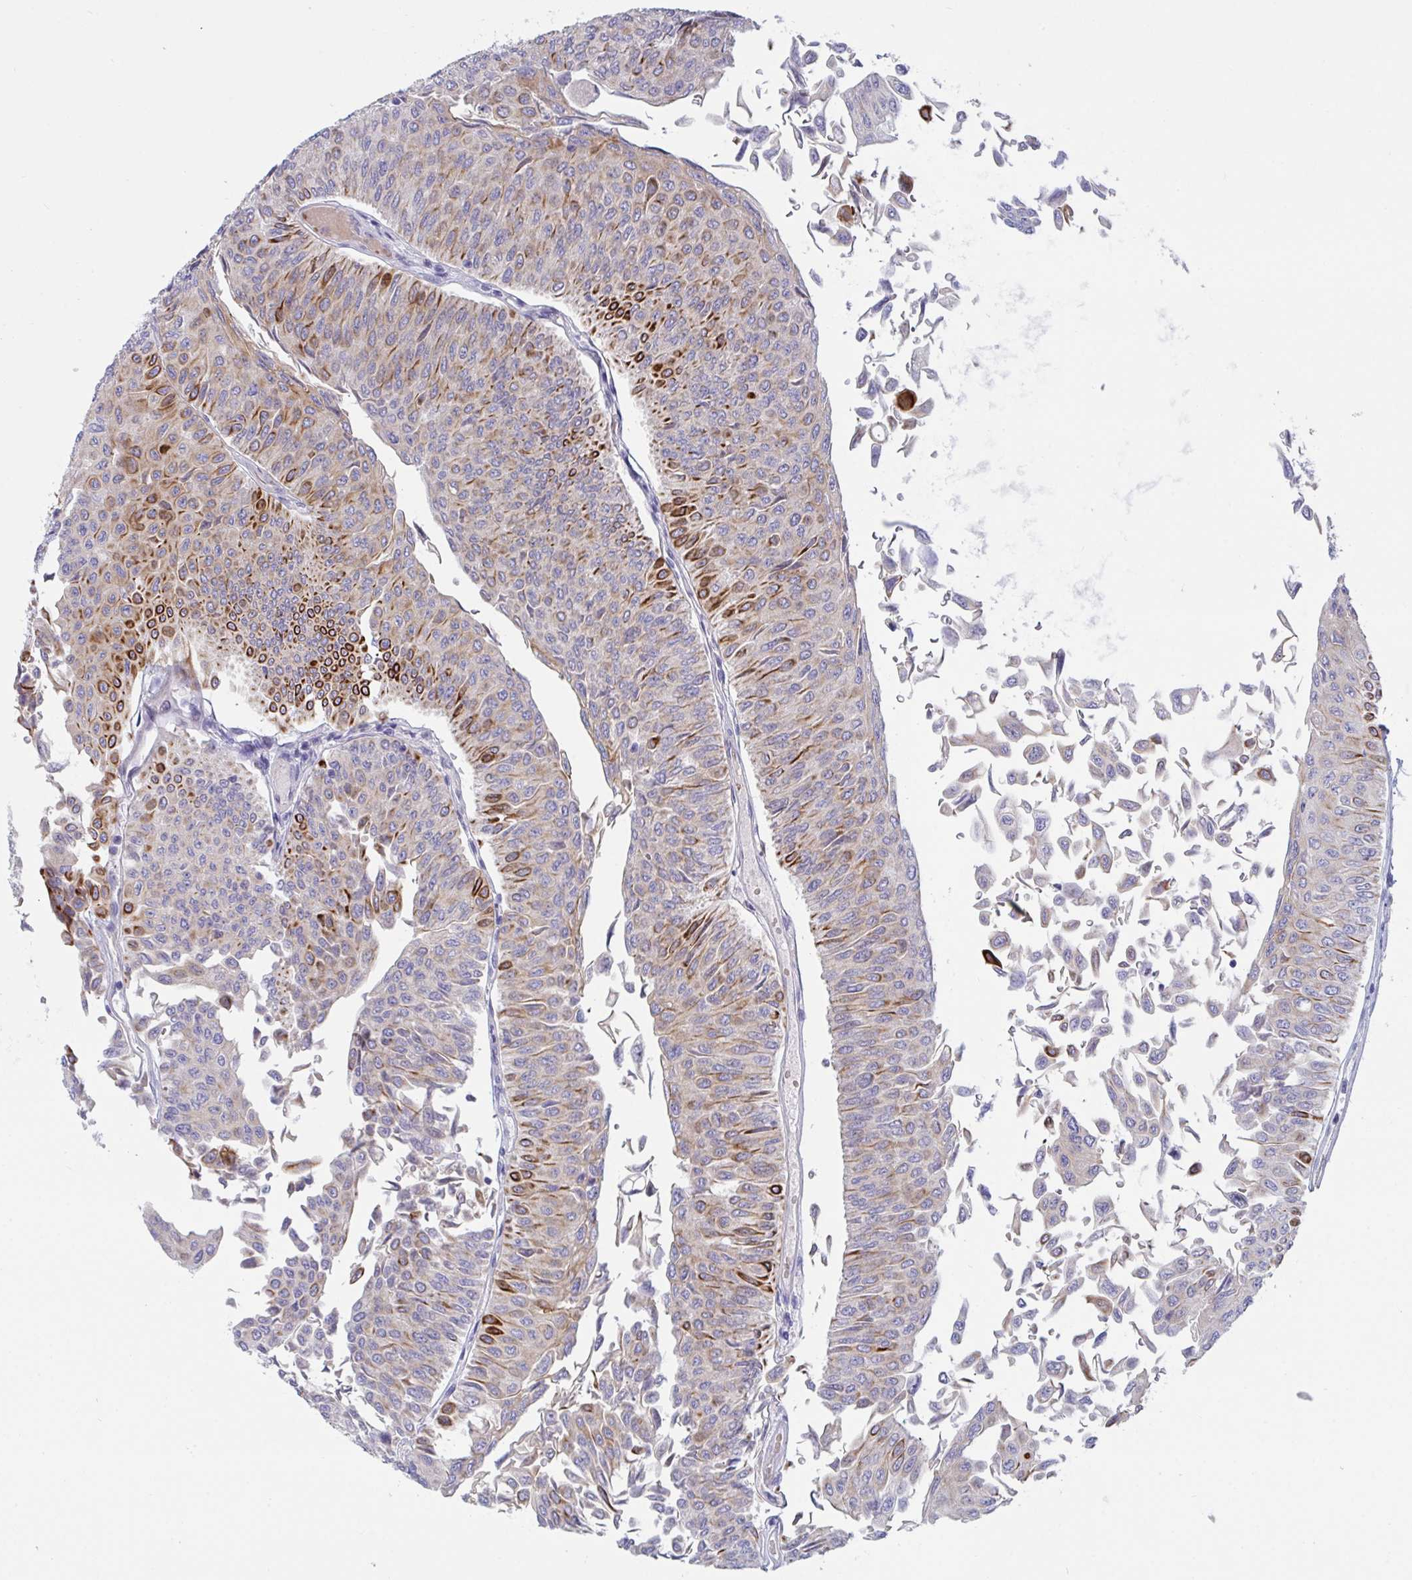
{"staining": {"intensity": "strong", "quantity": "25%-75%", "location": "cytoplasmic/membranous"}, "tissue": "urothelial cancer", "cell_type": "Tumor cells", "image_type": "cancer", "snomed": [{"axis": "morphology", "description": "Urothelial carcinoma, NOS"}, {"axis": "topography", "description": "Urinary bladder"}], "caption": "Immunohistochemical staining of urothelial cancer exhibits strong cytoplasmic/membranous protein positivity in about 25%-75% of tumor cells. Immunohistochemistry (ihc) stains the protein of interest in brown and the nuclei are stained blue.", "gene": "TAS2R38", "patient": {"sex": "male", "age": 59}}